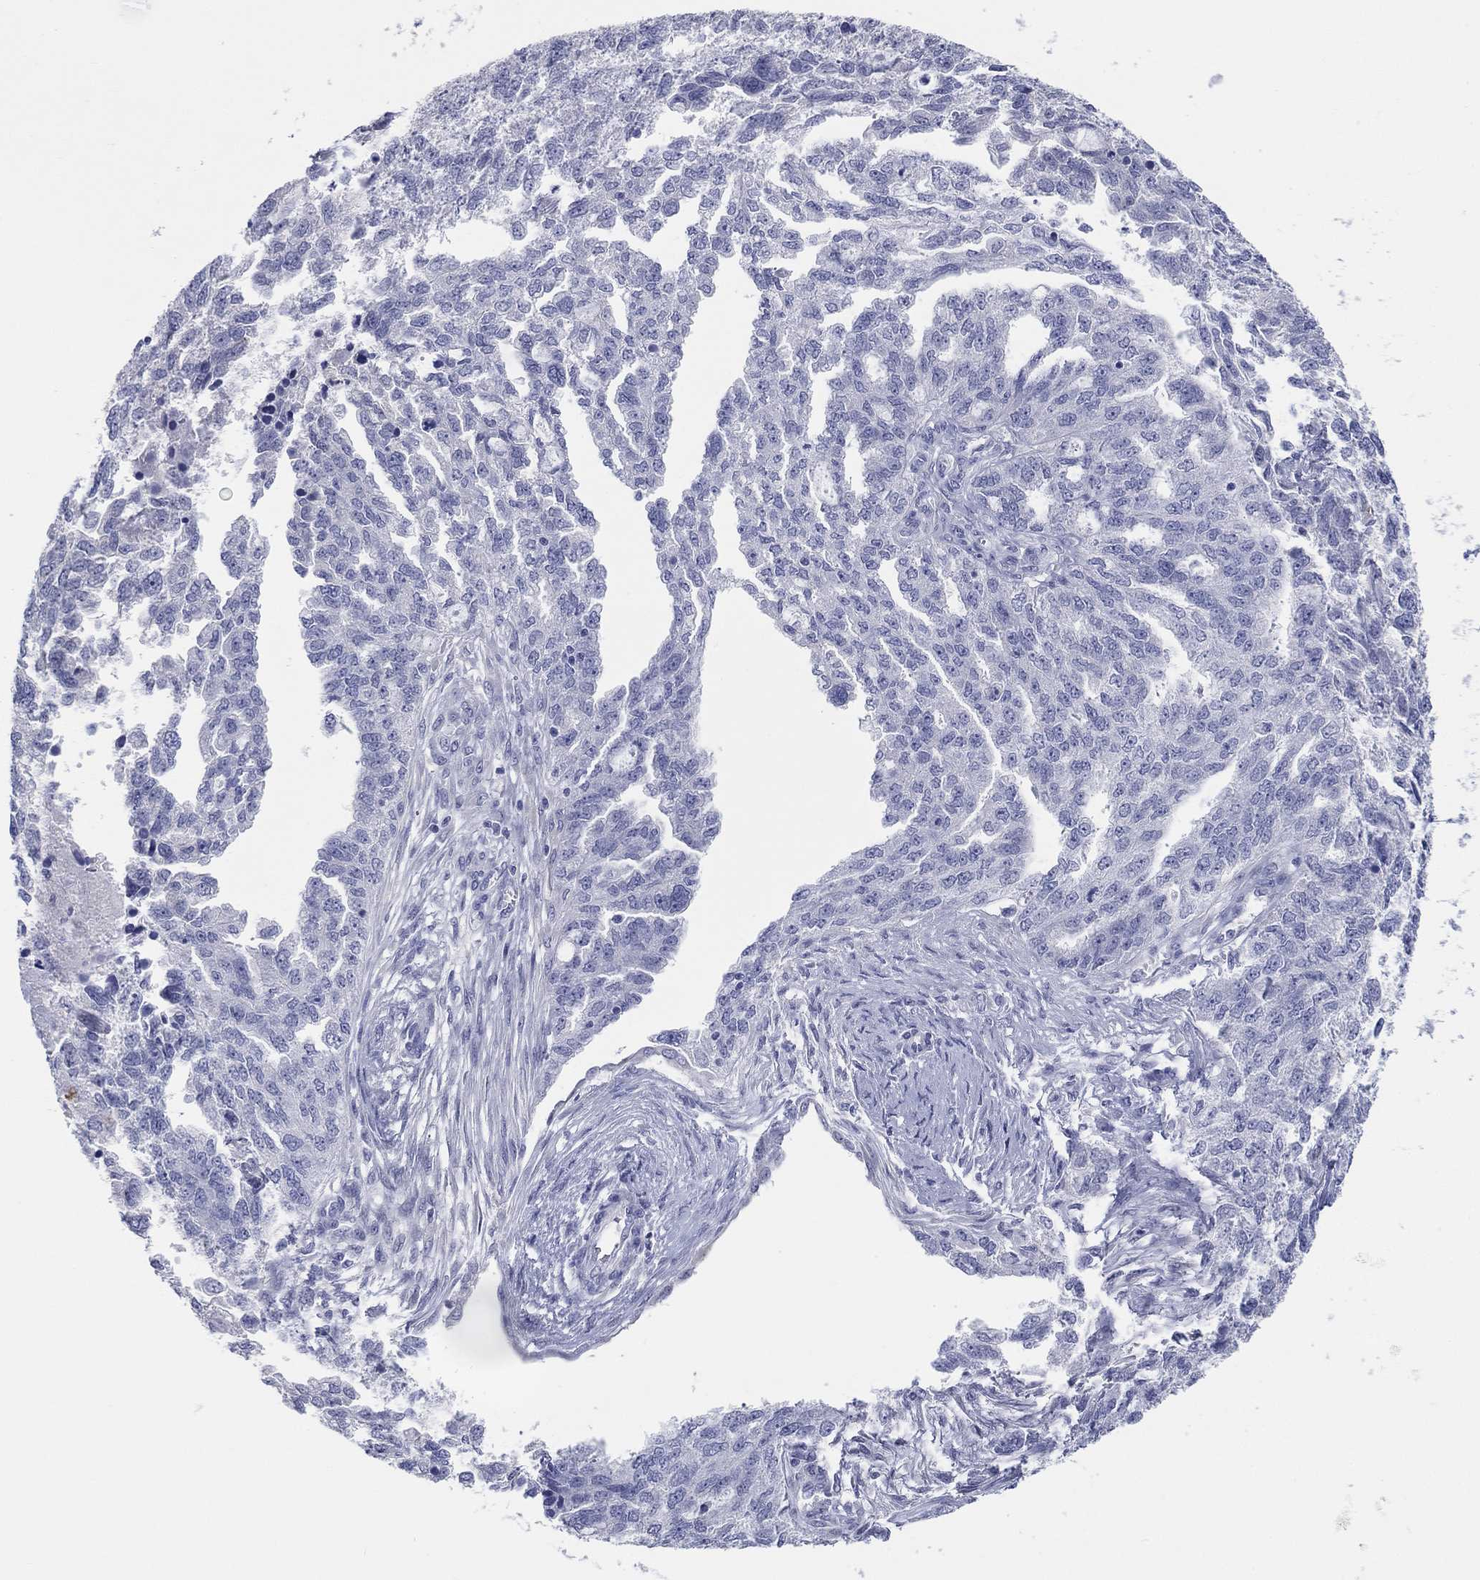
{"staining": {"intensity": "negative", "quantity": "none", "location": "none"}, "tissue": "ovarian cancer", "cell_type": "Tumor cells", "image_type": "cancer", "snomed": [{"axis": "morphology", "description": "Cystadenocarcinoma, serous, NOS"}, {"axis": "topography", "description": "Ovary"}], "caption": "A micrograph of ovarian serous cystadenocarcinoma stained for a protein exhibits no brown staining in tumor cells.", "gene": "LRRC4C", "patient": {"sex": "female", "age": 51}}